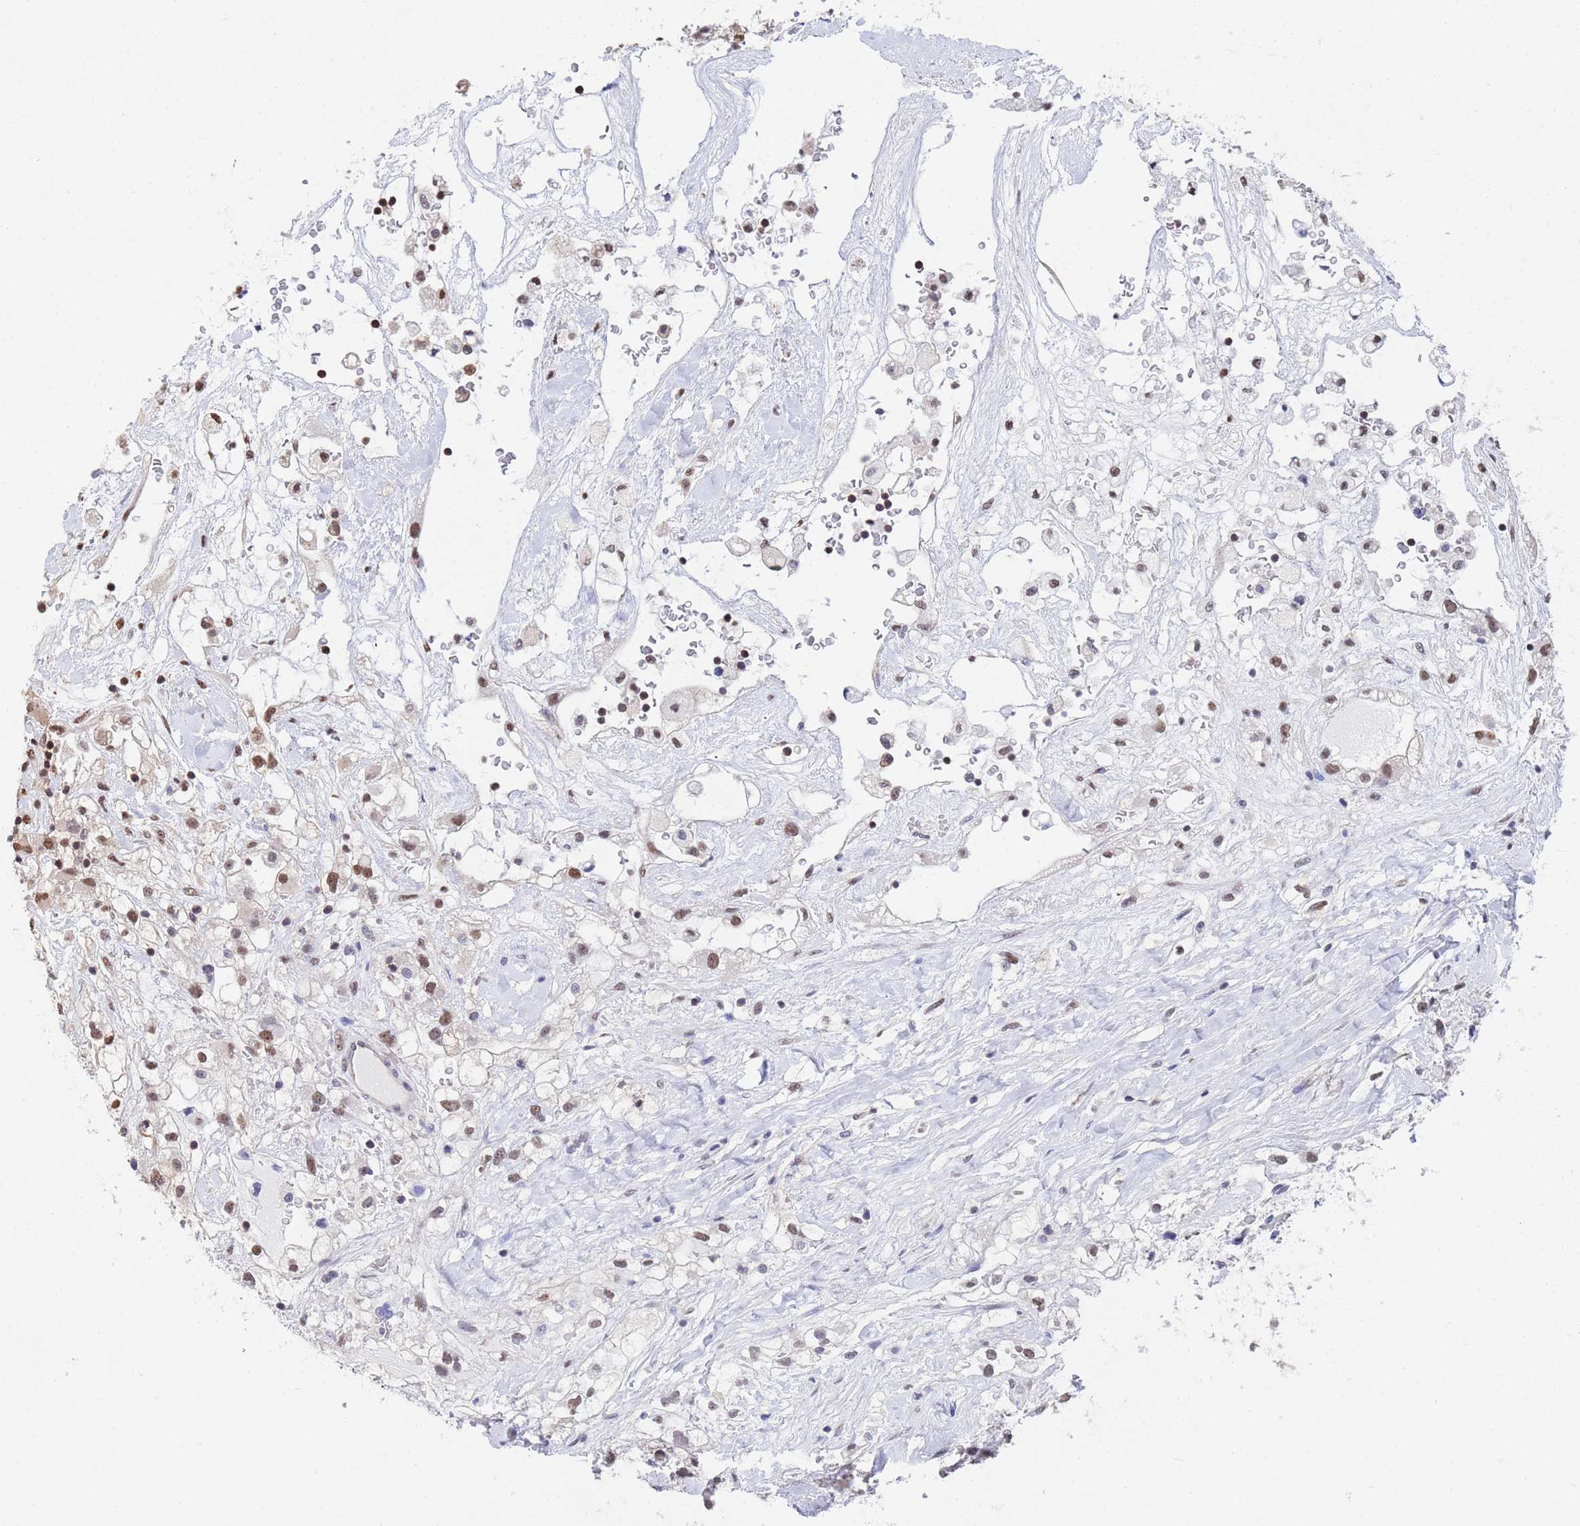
{"staining": {"intensity": "moderate", "quantity": "25%-75%", "location": "nuclear"}, "tissue": "renal cancer", "cell_type": "Tumor cells", "image_type": "cancer", "snomed": [{"axis": "morphology", "description": "Adenocarcinoma, NOS"}, {"axis": "topography", "description": "Kidney"}], "caption": "Protein analysis of renal cancer tissue exhibits moderate nuclear positivity in approximately 25%-75% of tumor cells.", "gene": "SUMO4", "patient": {"sex": "male", "age": 59}}